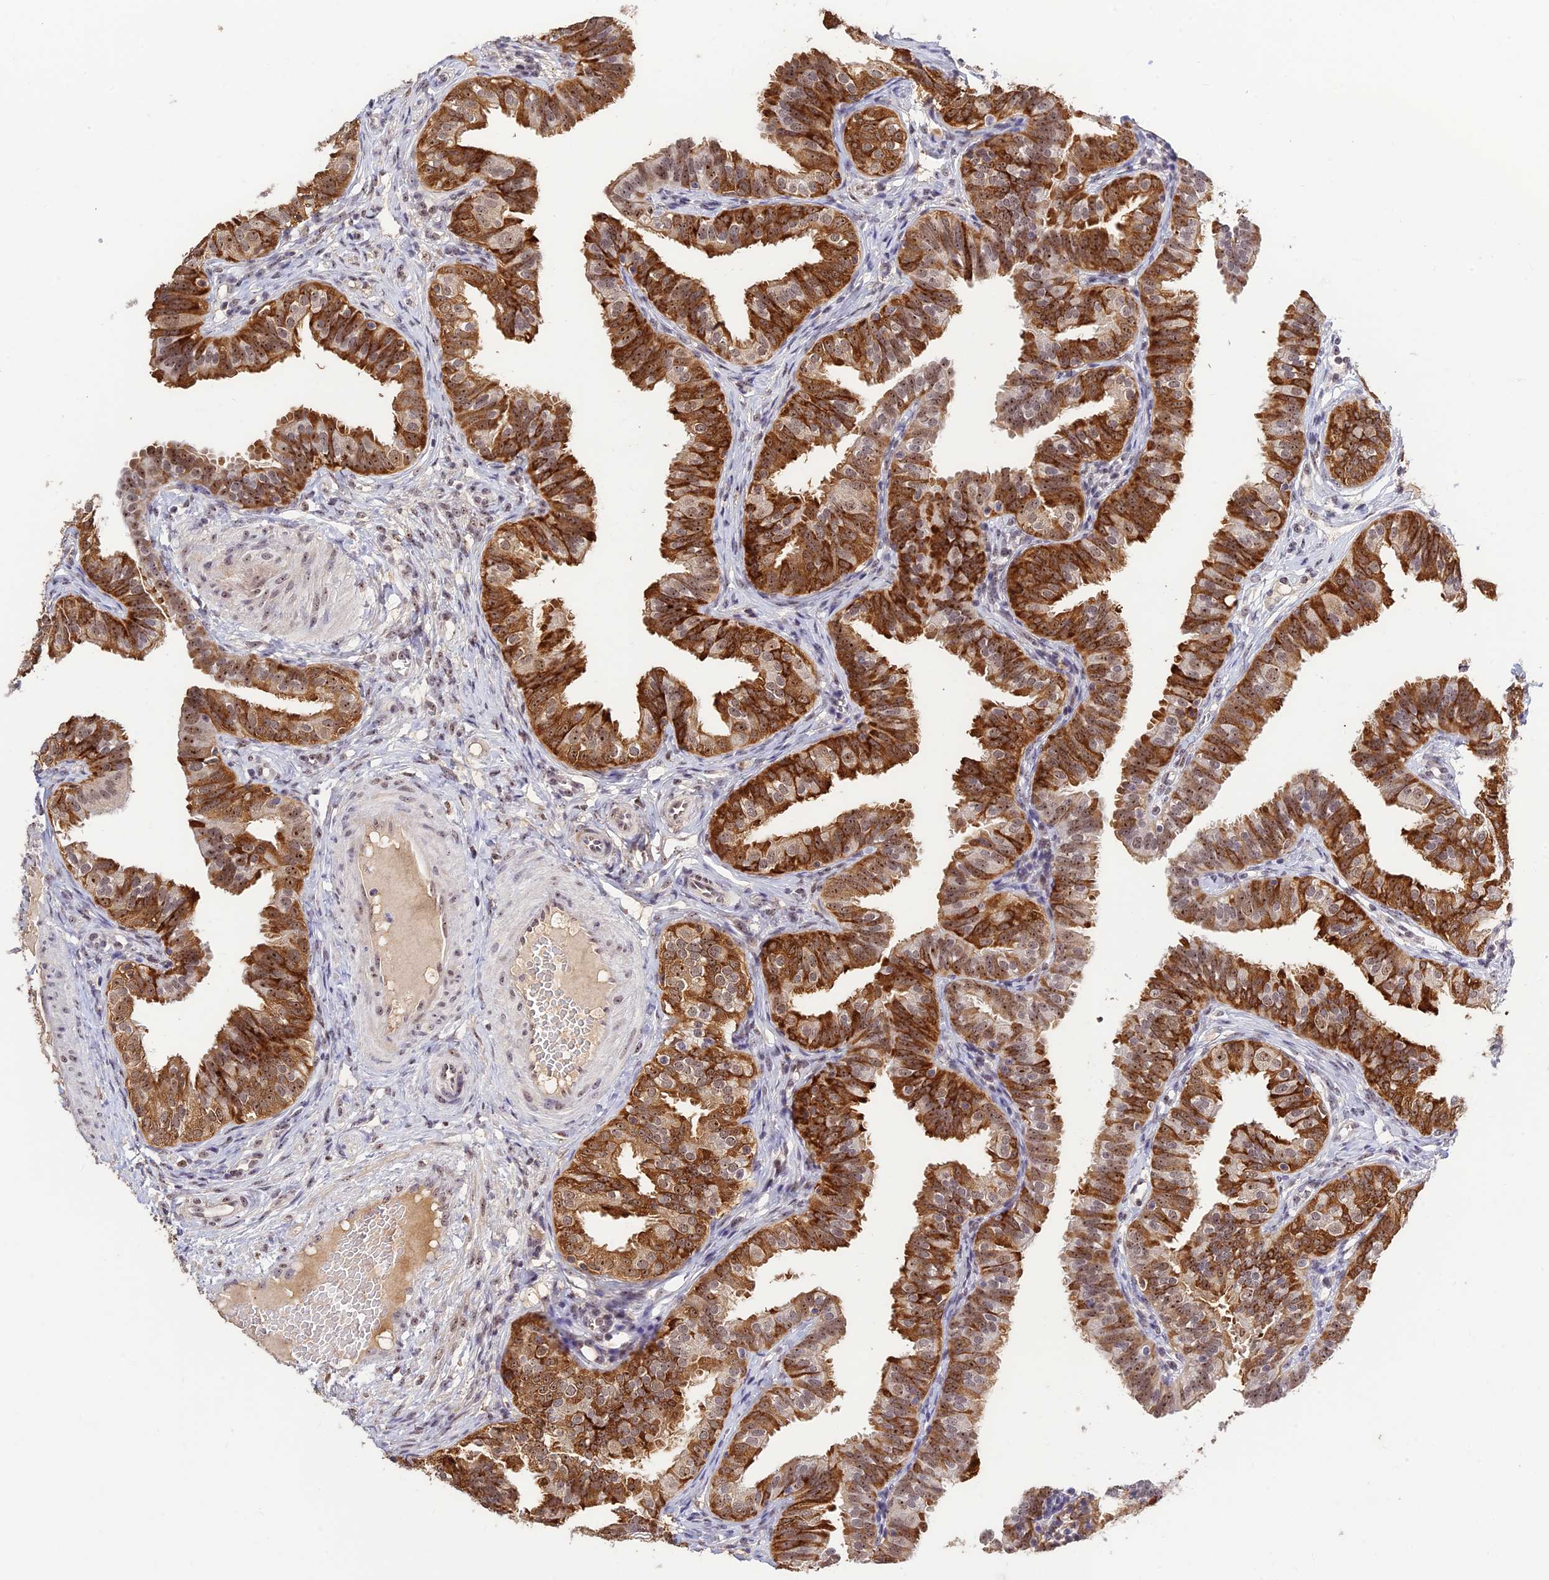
{"staining": {"intensity": "strong", "quantity": ">75%", "location": "cytoplasmic/membranous,nuclear"}, "tissue": "fallopian tube", "cell_type": "Glandular cells", "image_type": "normal", "snomed": [{"axis": "morphology", "description": "Normal tissue, NOS"}, {"axis": "topography", "description": "Fallopian tube"}], "caption": "Immunohistochemistry image of normal fallopian tube: fallopian tube stained using immunohistochemistry demonstrates high levels of strong protein expression localized specifically in the cytoplasmic/membranous,nuclear of glandular cells, appearing as a cytoplasmic/membranous,nuclear brown color.", "gene": "POLR1G", "patient": {"sex": "female", "age": 35}}